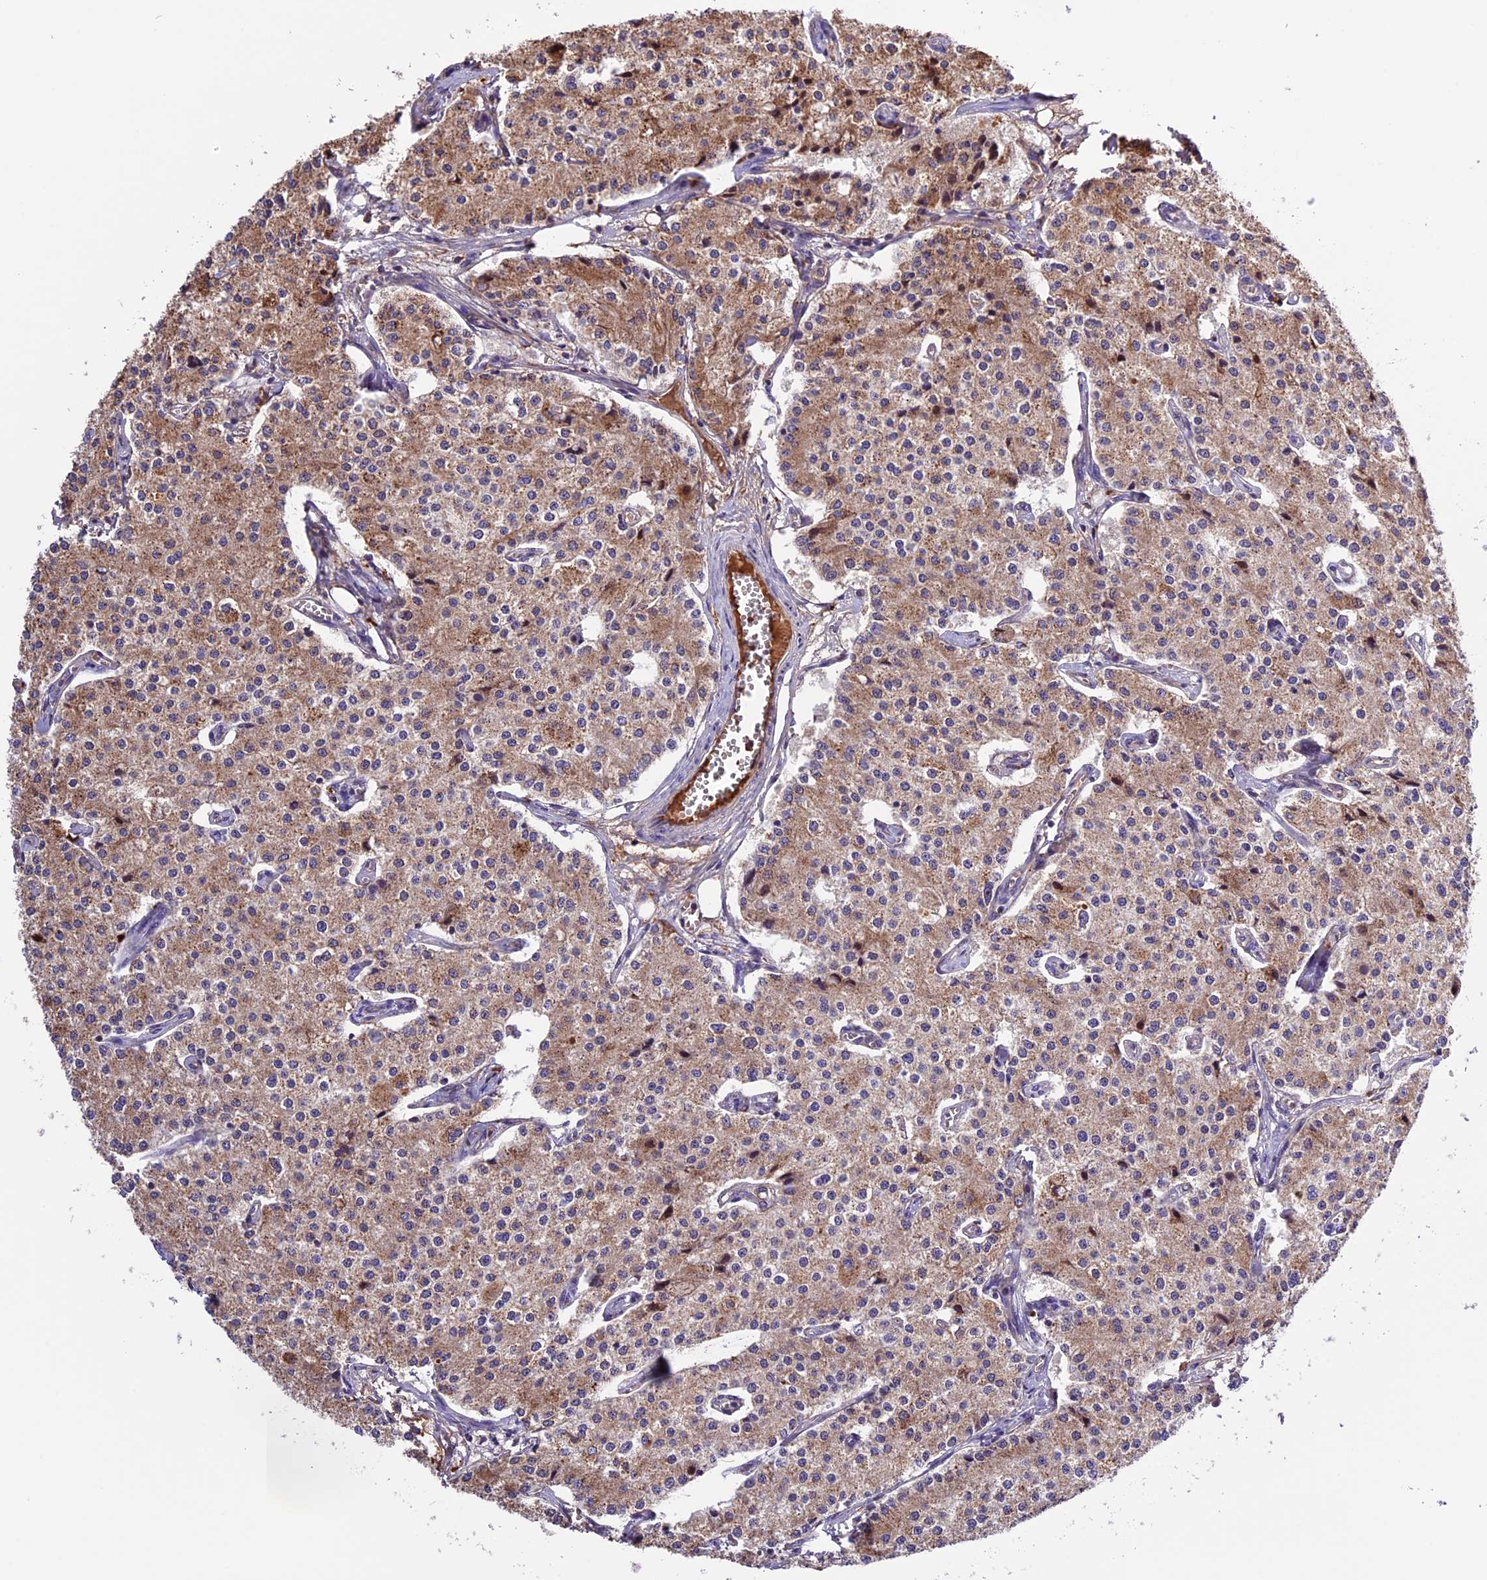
{"staining": {"intensity": "moderate", "quantity": ">75%", "location": "cytoplasmic/membranous"}, "tissue": "carcinoid", "cell_type": "Tumor cells", "image_type": "cancer", "snomed": [{"axis": "morphology", "description": "Carcinoid, malignant, NOS"}, {"axis": "topography", "description": "Colon"}], "caption": "High-power microscopy captured an immunohistochemistry micrograph of carcinoid, revealing moderate cytoplasmic/membranous expression in about >75% of tumor cells.", "gene": "METTL22", "patient": {"sex": "female", "age": 52}}